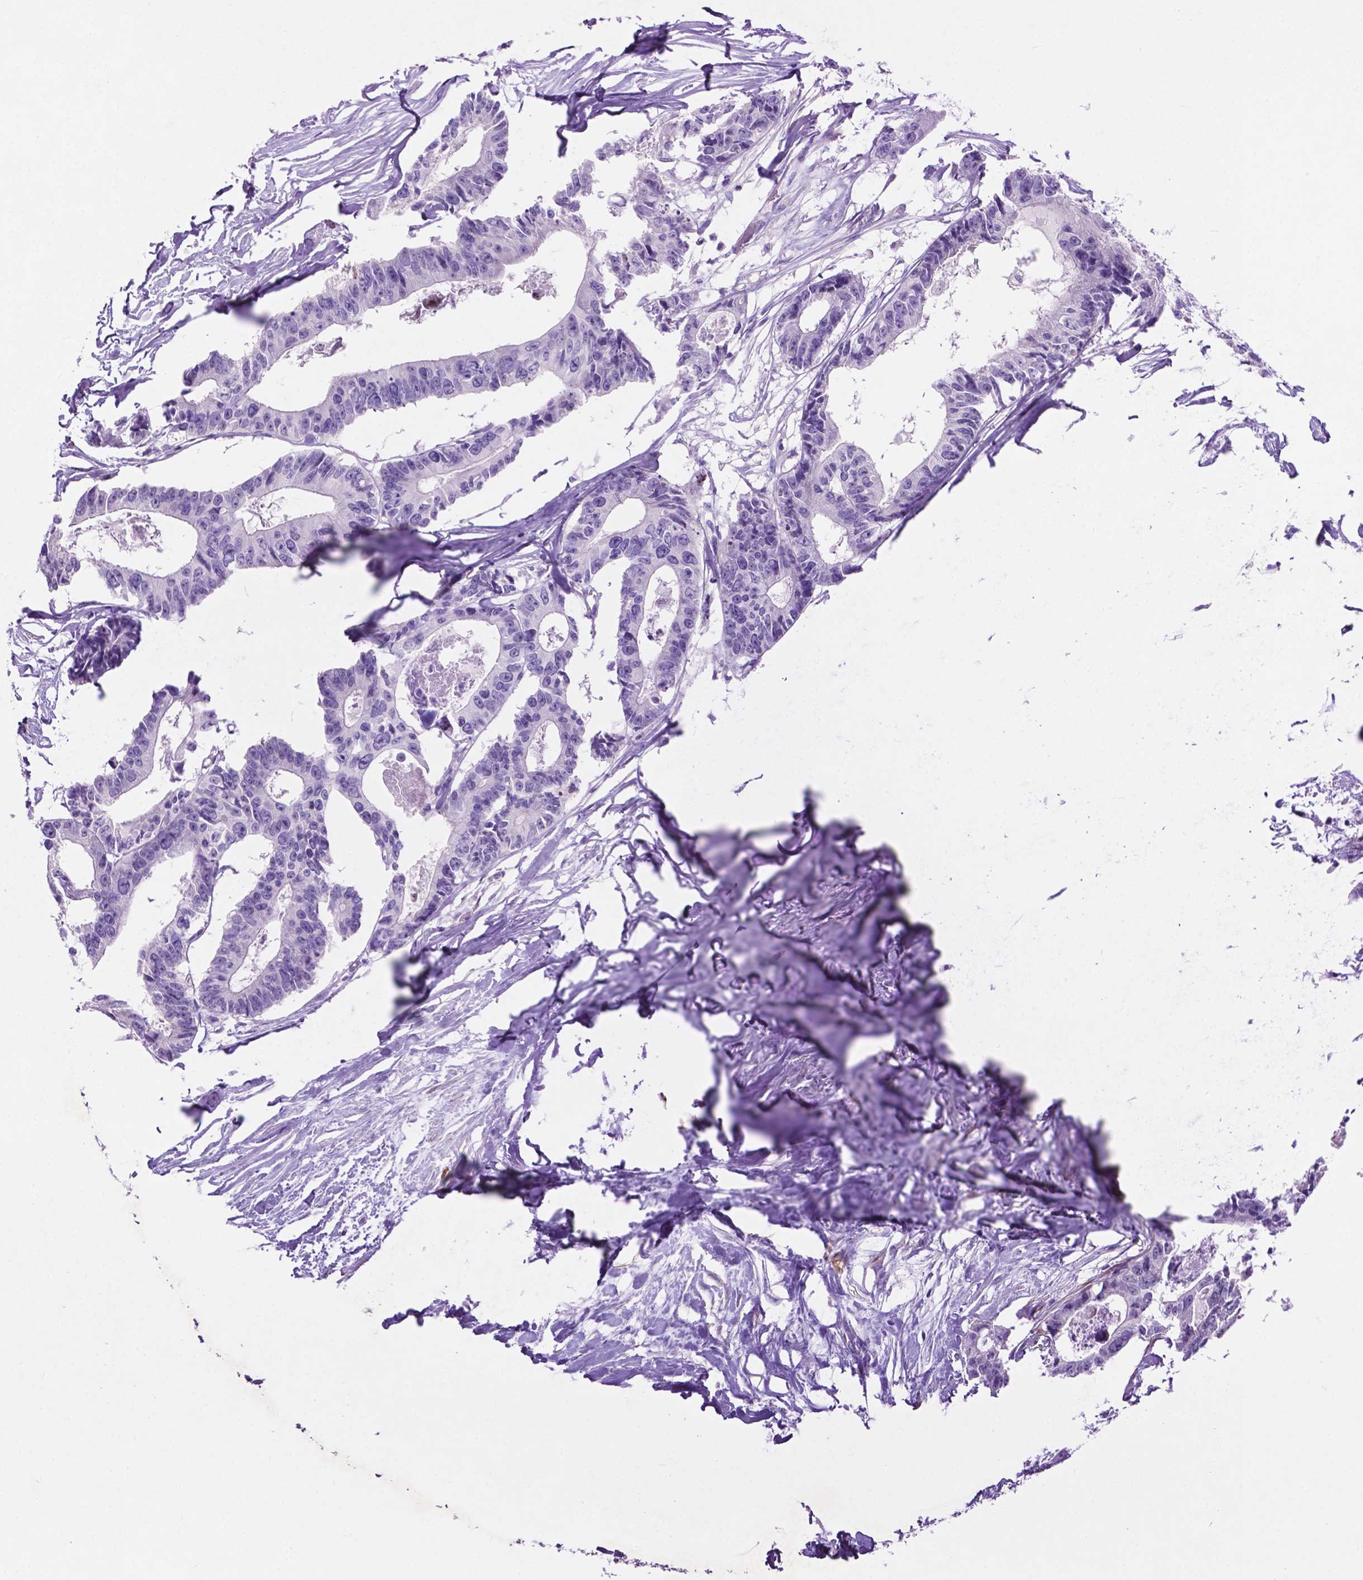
{"staining": {"intensity": "negative", "quantity": "none", "location": "none"}, "tissue": "colorectal cancer", "cell_type": "Tumor cells", "image_type": "cancer", "snomed": [{"axis": "morphology", "description": "Adenocarcinoma, NOS"}, {"axis": "topography", "description": "Rectum"}], "caption": "DAB immunohistochemical staining of adenocarcinoma (colorectal) displays no significant positivity in tumor cells. (Brightfield microscopy of DAB immunohistochemistry at high magnification).", "gene": "ASPG", "patient": {"sex": "male", "age": 57}}